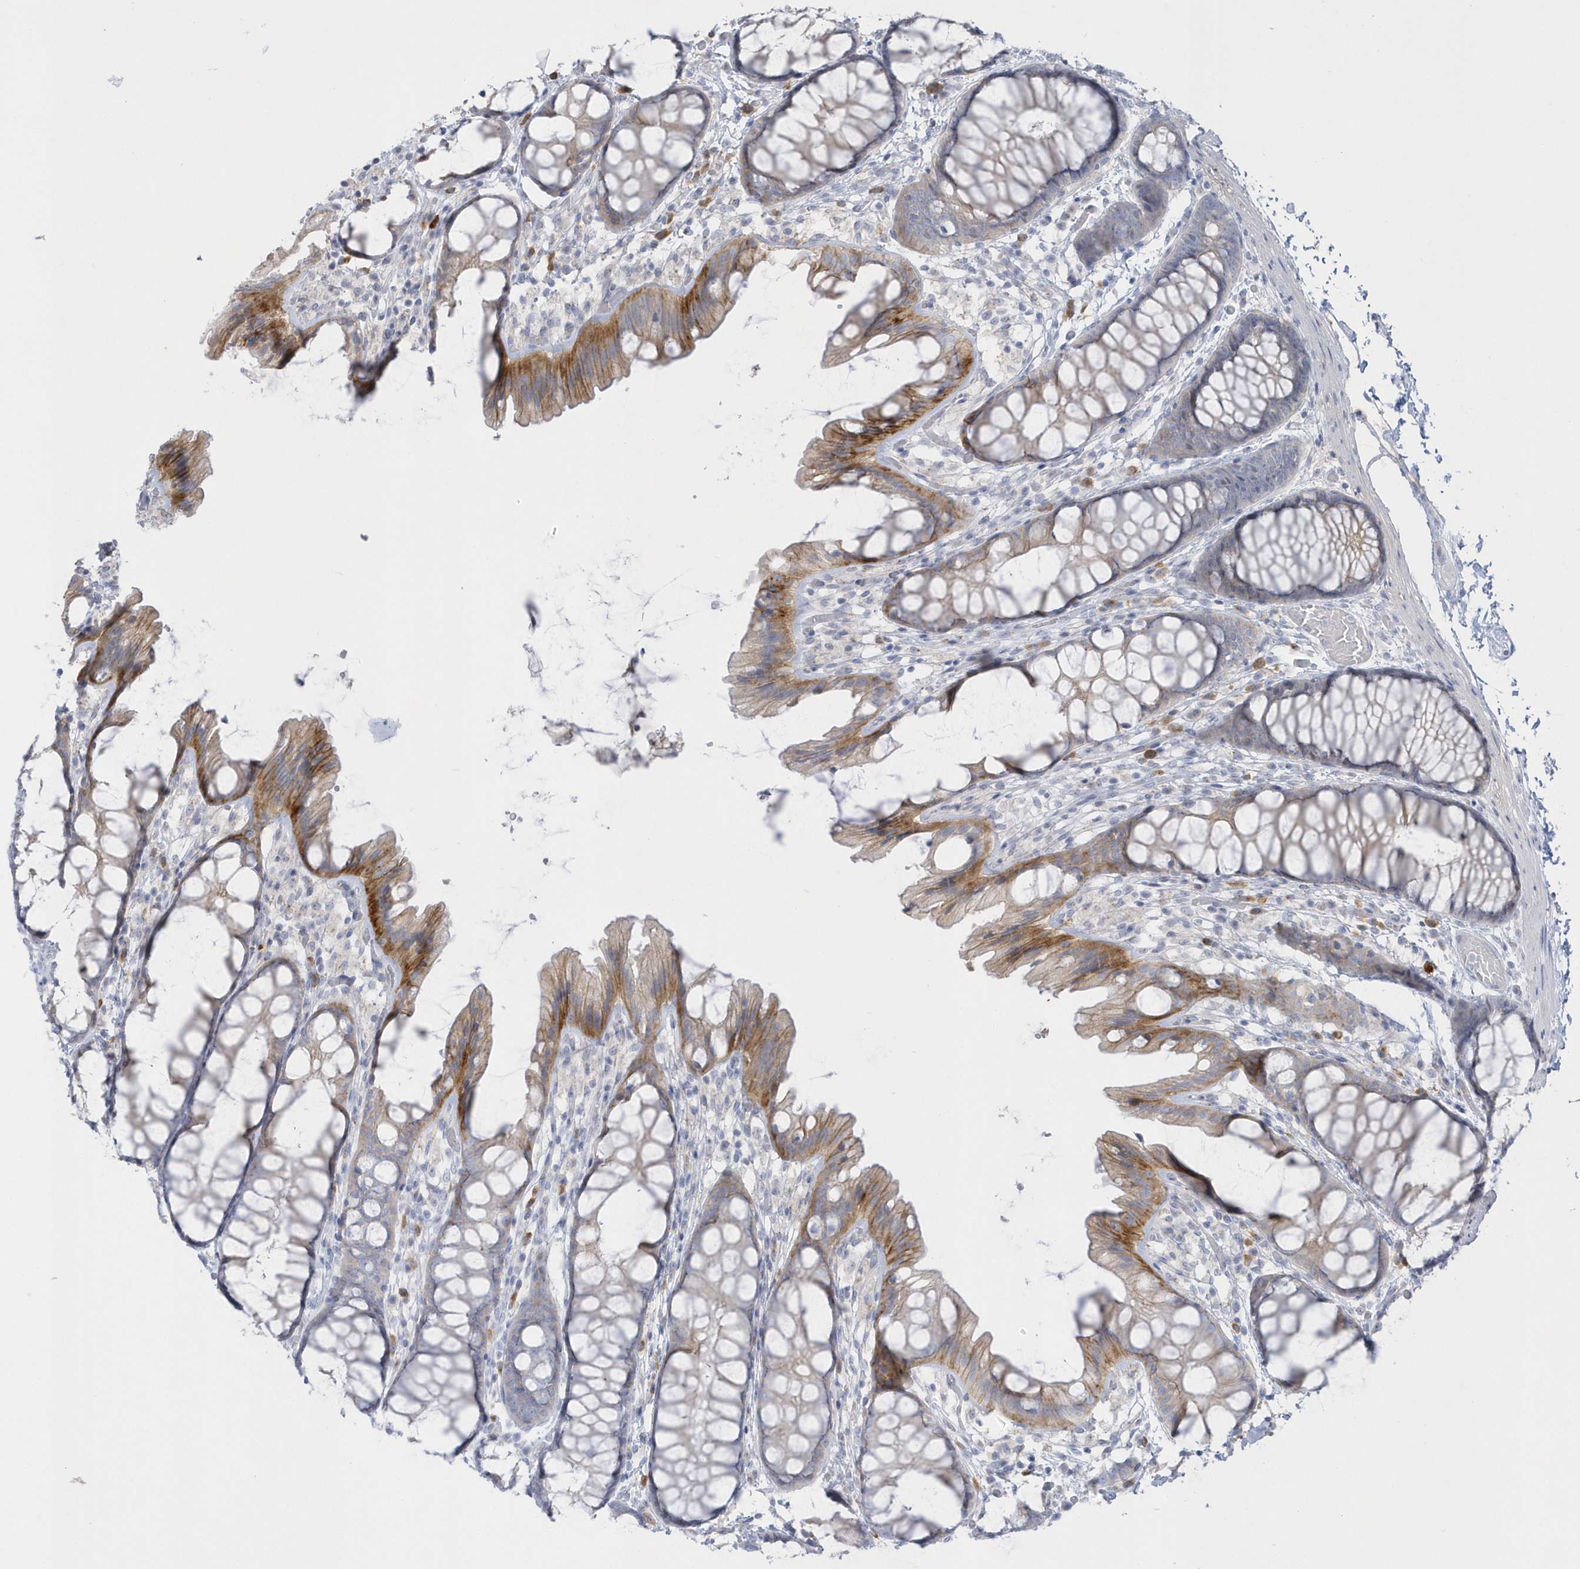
{"staining": {"intensity": "negative", "quantity": "none", "location": "none"}, "tissue": "colon", "cell_type": "Endothelial cells", "image_type": "normal", "snomed": [{"axis": "morphology", "description": "Normal tissue, NOS"}, {"axis": "topography", "description": "Colon"}], "caption": "Endothelial cells are negative for brown protein staining in unremarkable colon. (Brightfield microscopy of DAB immunohistochemistry (IHC) at high magnification).", "gene": "SEMA3D", "patient": {"sex": "male", "age": 47}}